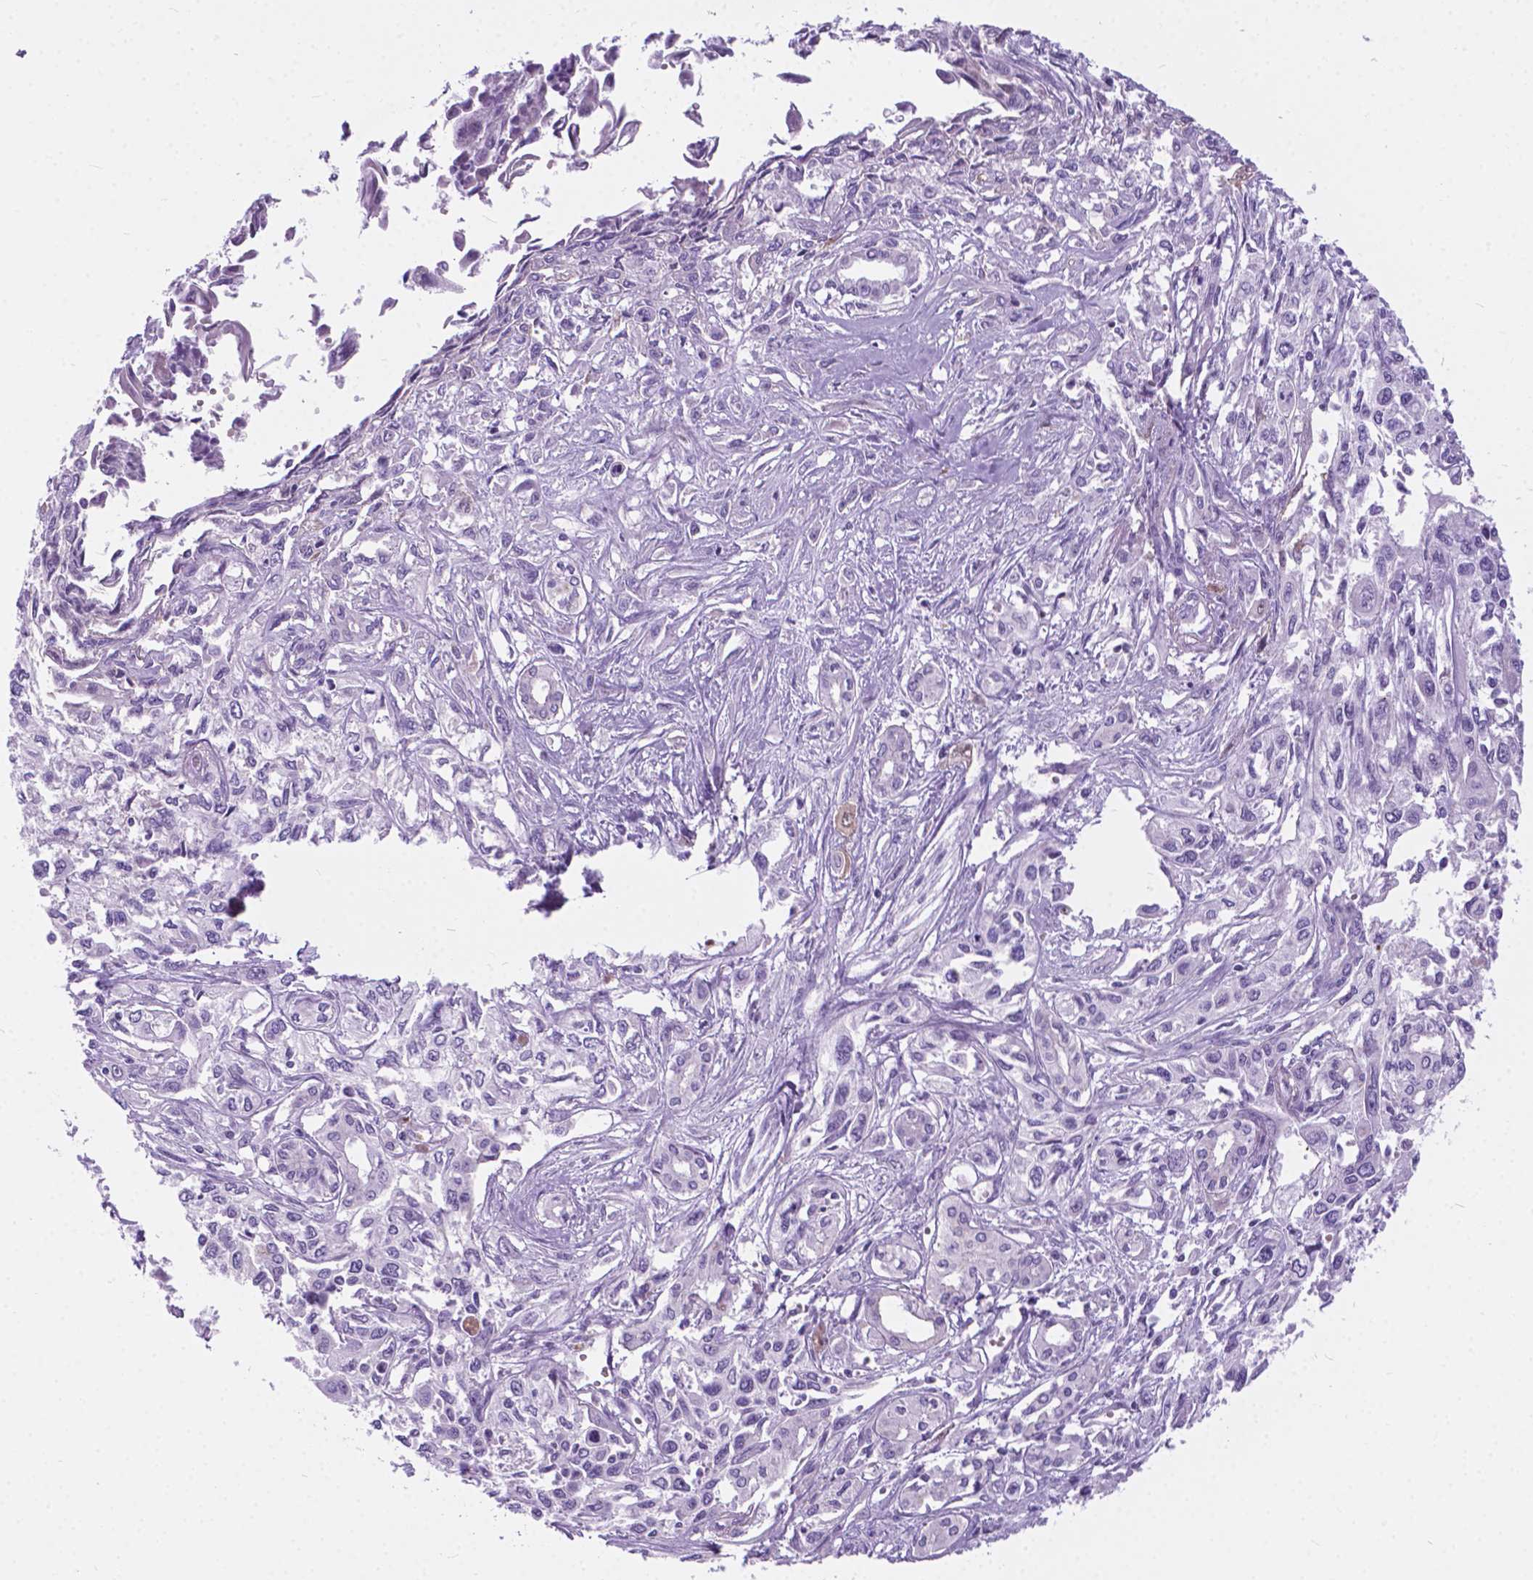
{"staining": {"intensity": "negative", "quantity": "none", "location": "none"}, "tissue": "pancreatic cancer", "cell_type": "Tumor cells", "image_type": "cancer", "snomed": [{"axis": "morphology", "description": "Adenocarcinoma, NOS"}, {"axis": "topography", "description": "Pancreas"}], "caption": "Immunohistochemistry photomicrograph of adenocarcinoma (pancreatic) stained for a protein (brown), which reveals no expression in tumor cells. (Brightfield microscopy of DAB immunohistochemistry at high magnification).", "gene": "ARMS2", "patient": {"sex": "female", "age": 55}}